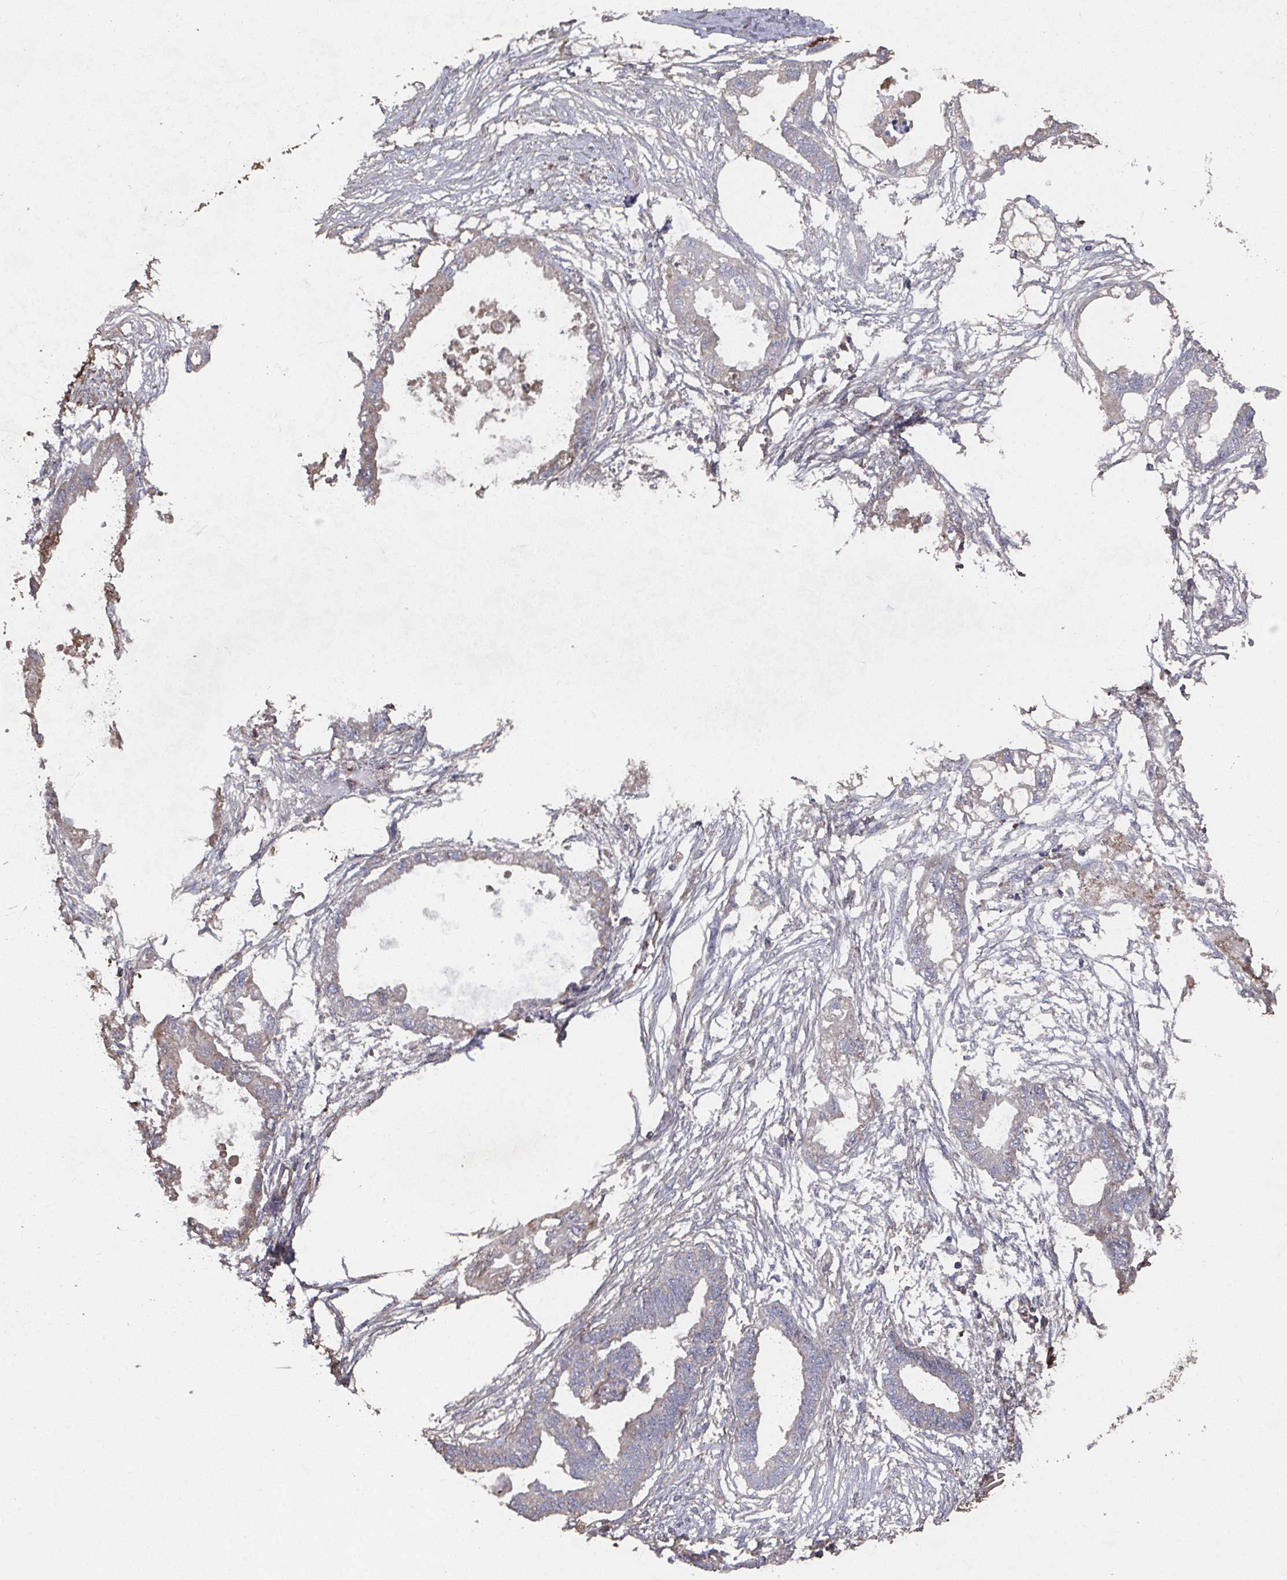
{"staining": {"intensity": "negative", "quantity": "none", "location": "none"}, "tissue": "endometrial cancer", "cell_type": "Tumor cells", "image_type": "cancer", "snomed": [{"axis": "morphology", "description": "Adenocarcinoma, NOS"}, {"axis": "morphology", "description": "Adenocarcinoma, metastatic, NOS"}, {"axis": "topography", "description": "Adipose tissue"}, {"axis": "topography", "description": "Endometrium"}], "caption": "Endometrial cancer (adenocarcinoma) was stained to show a protein in brown. There is no significant expression in tumor cells. Nuclei are stained in blue.", "gene": "MT-ND3", "patient": {"sex": "female", "age": 67}}